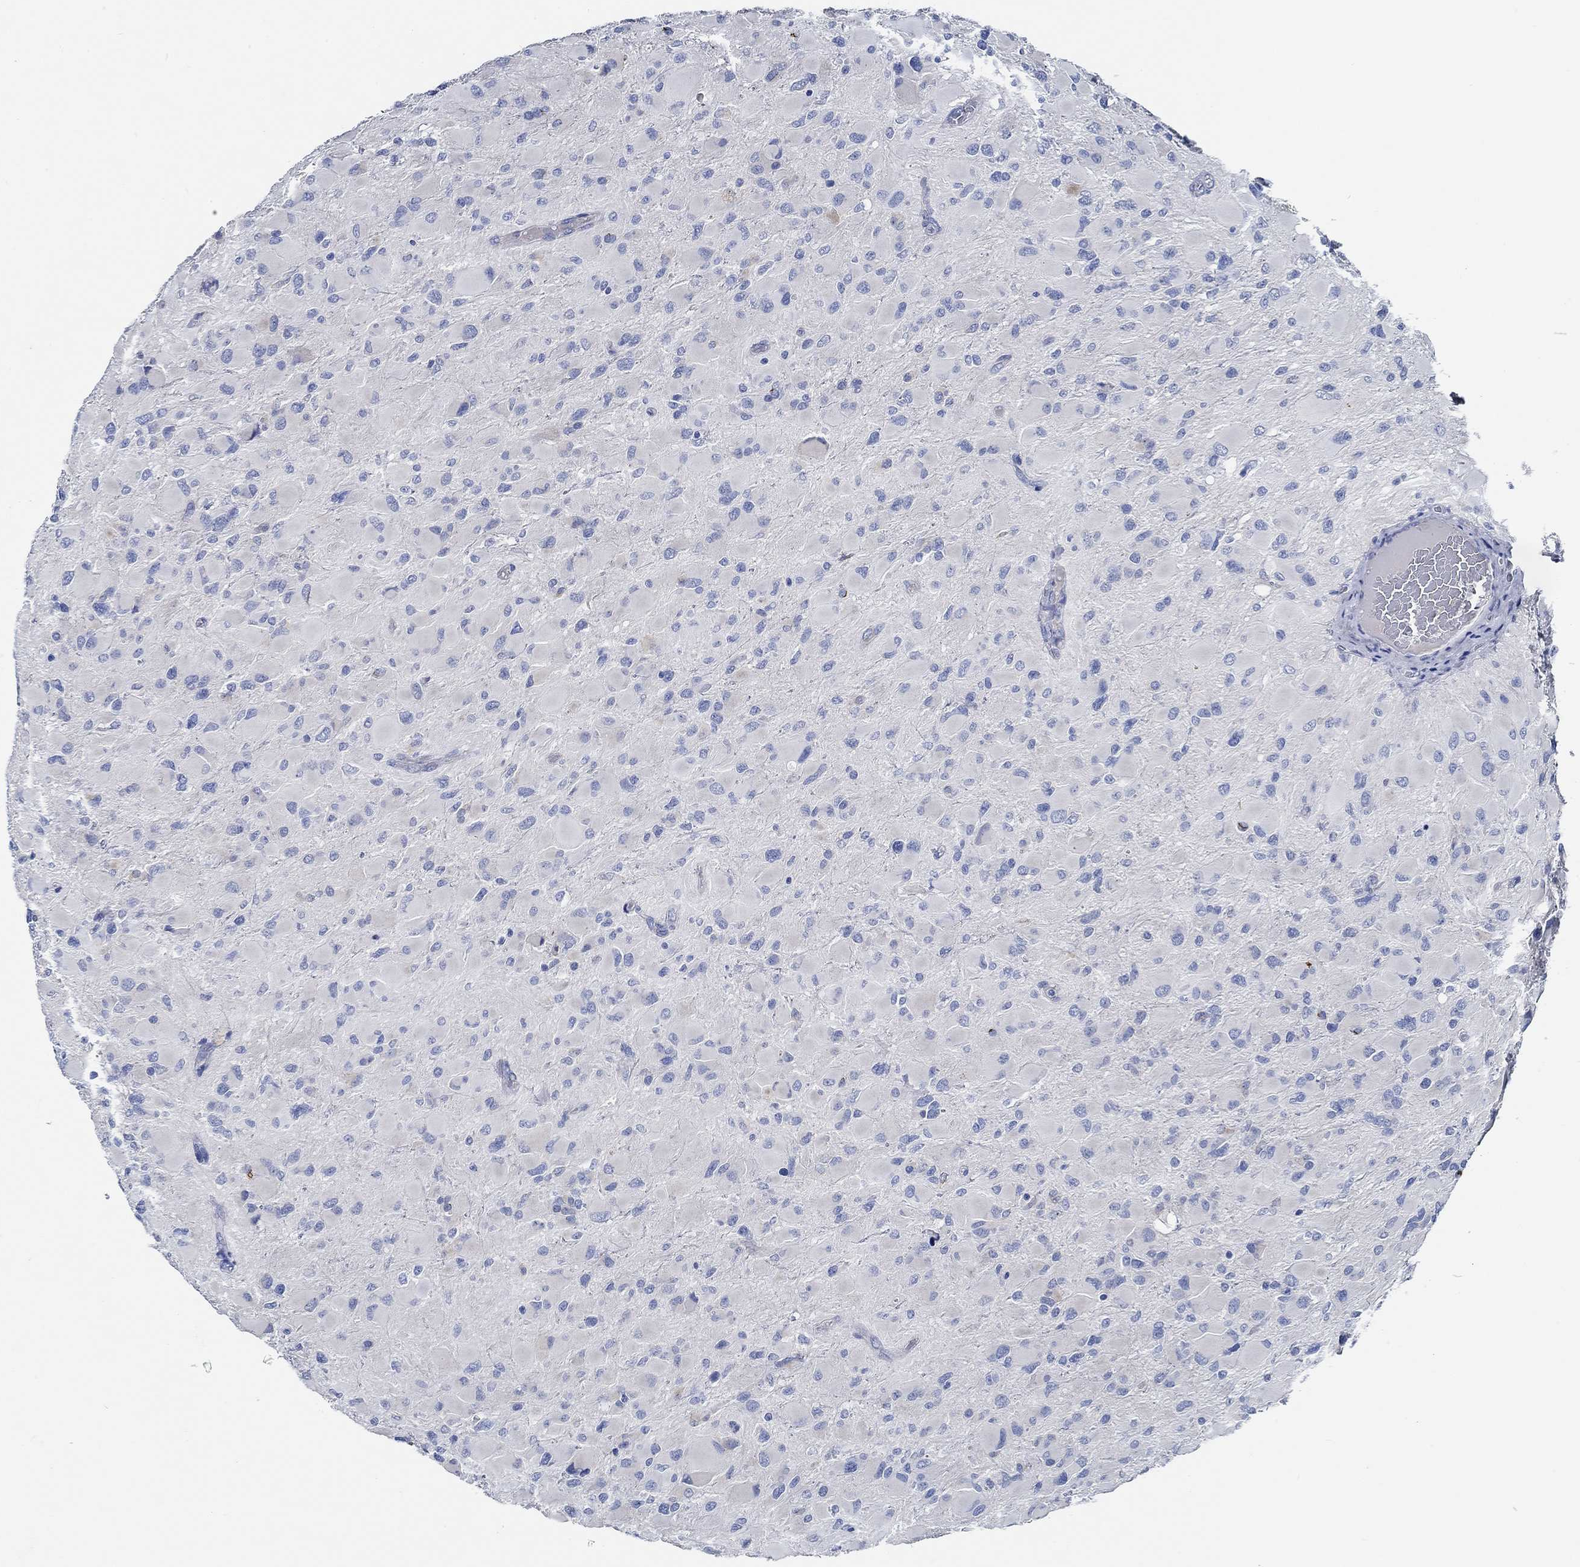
{"staining": {"intensity": "negative", "quantity": "none", "location": "none"}, "tissue": "glioma", "cell_type": "Tumor cells", "image_type": "cancer", "snomed": [{"axis": "morphology", "description": "Glioma, malignant, High grade"}, {"axis": "topography", "description": "Cerebral cortex"}], "caption": "A micrograph of malignant high-grade glioma stained for a protein demonstrates no brown staining in tumor cells. (Stains: DAB immunohistochemistry with hematoxylin counter stain, Microscopy: brightfield microscopy at high magnification).", "gene": "HECW2", "patient": {"sex": "female", "age": 36}}